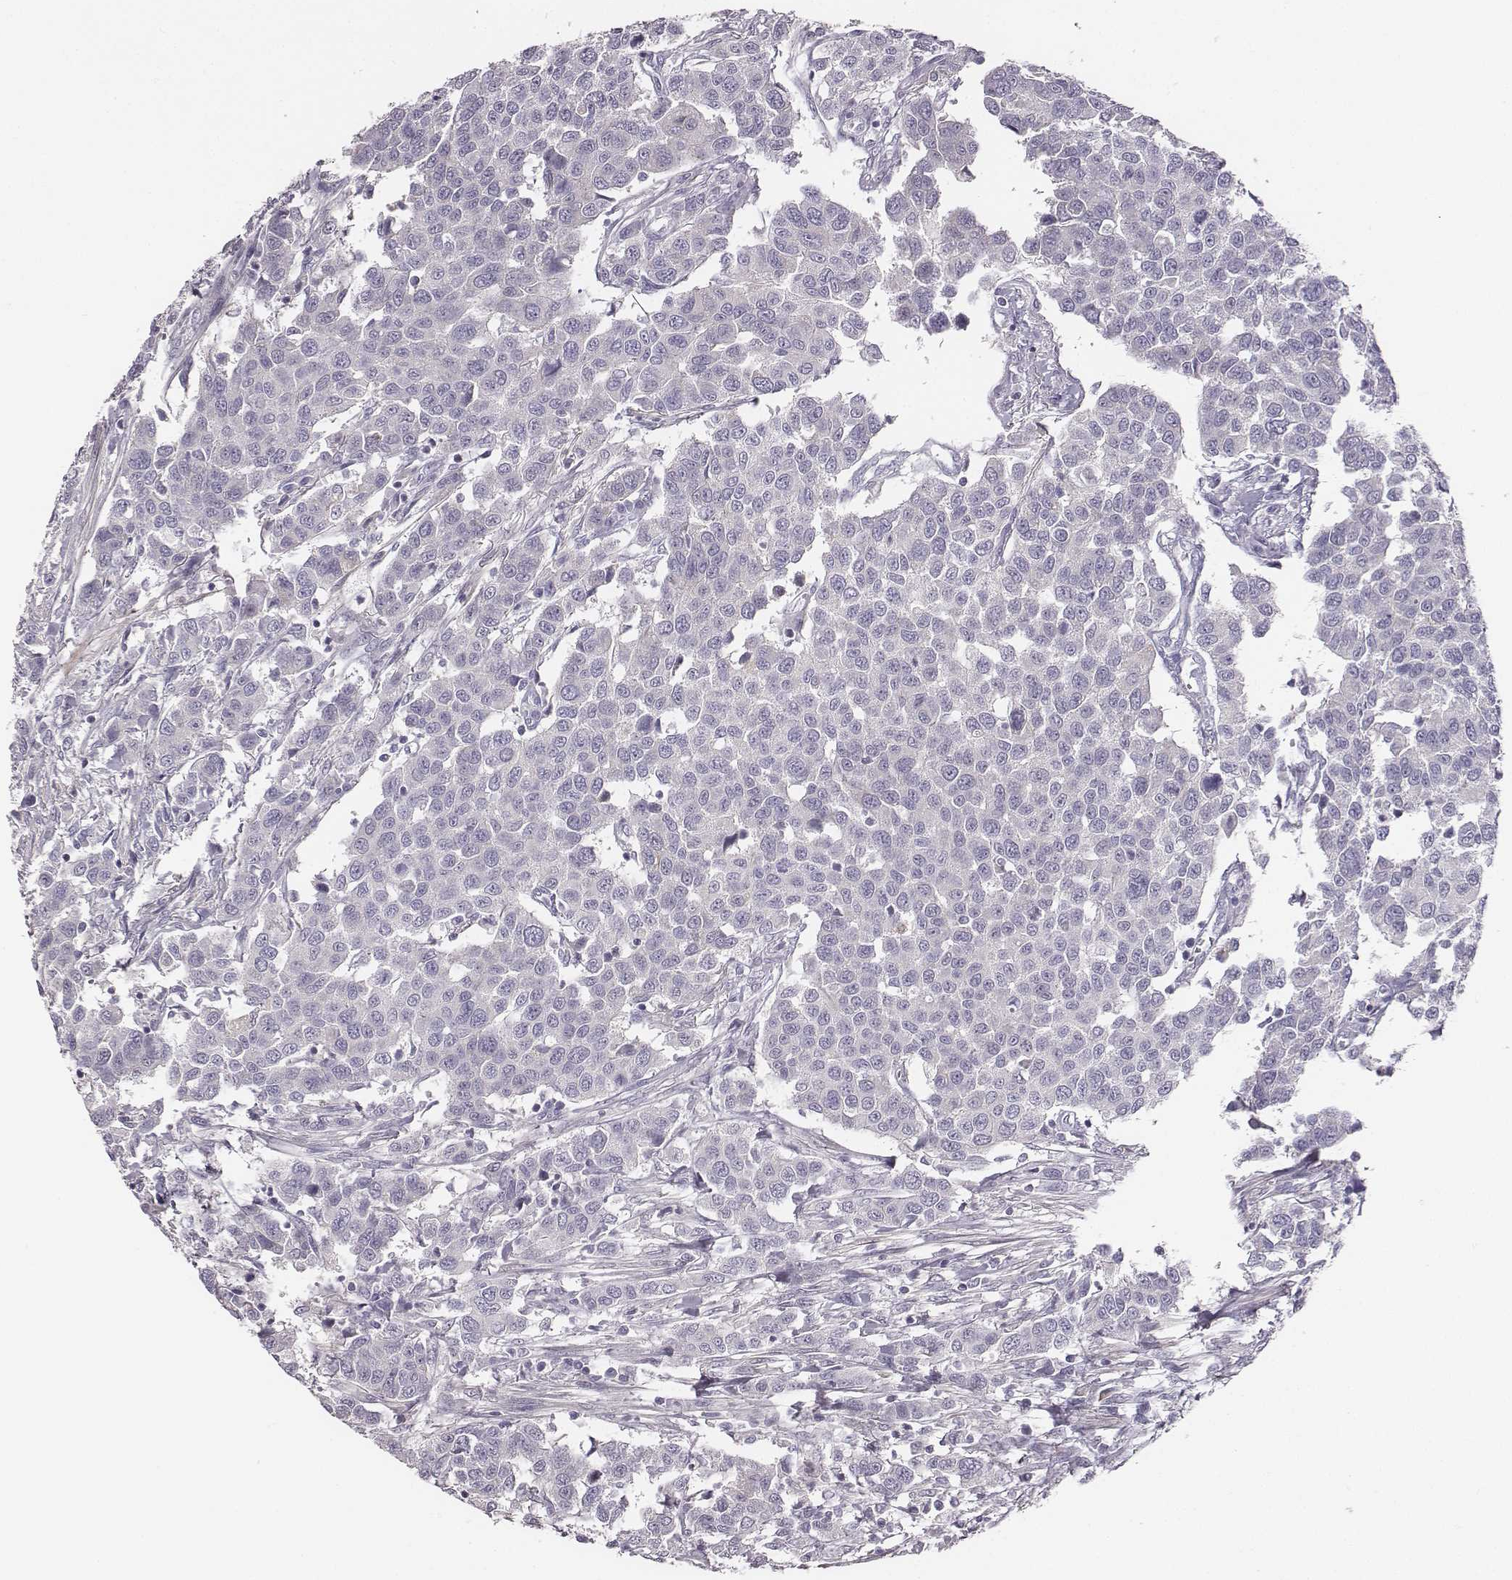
{"staining": {"intensity": "negative", "quantity": "none", "location": "none"}, "tissue": "urothelial cancer", "cell_type": "Tumor cells", "image_type": "cancer", "snomed": [{"axis": "morphology", "description": "Urothelial carcinoma, High grade"}, {"axis": "topography", "description": "Urinary bladder"}], "caption": "Immunohistochemistry of urothelial cancer reveals no expression in tumor cells.", "gene": "ADAM7", "patient": {"sex": "female", "age": 58}}